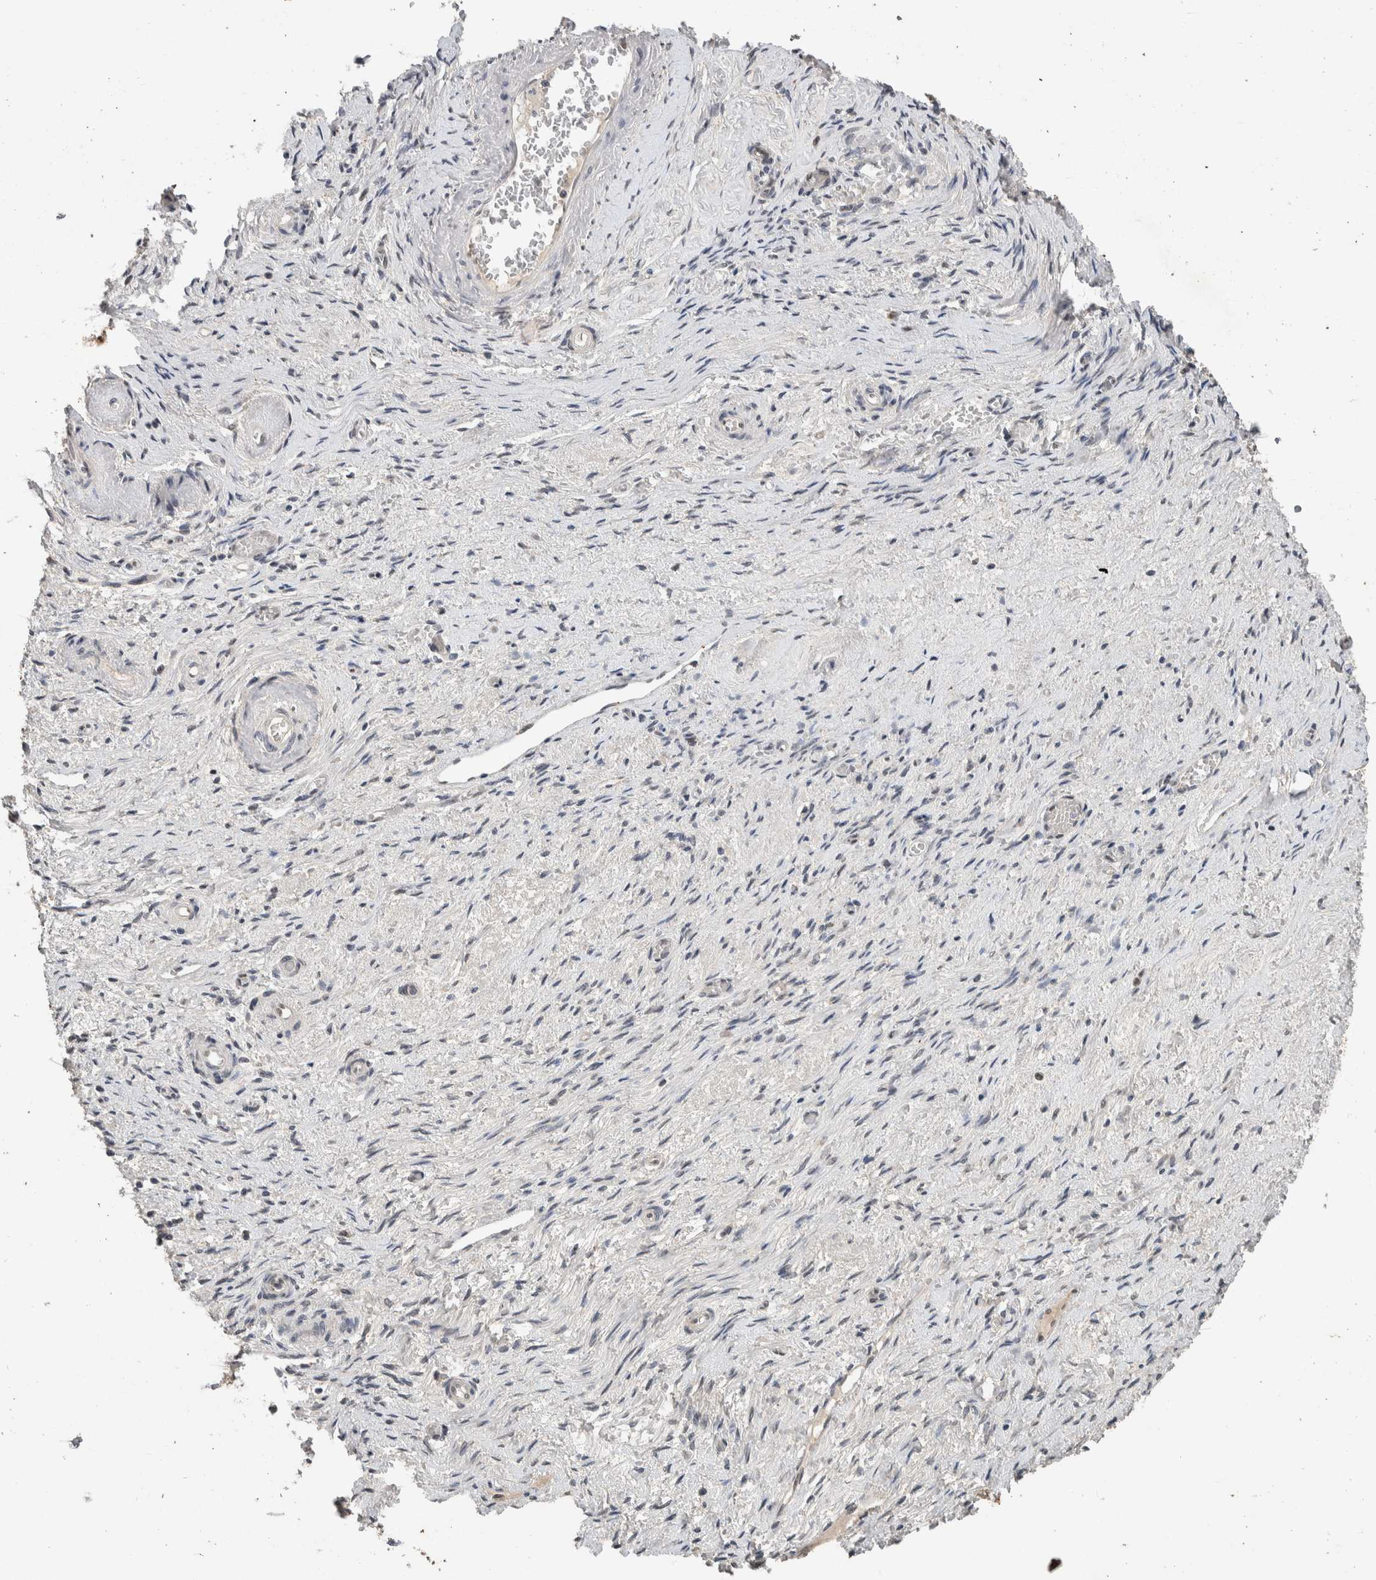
{"staining": {"intensity": "moderate", "quantity": ">75%", "location": "cytoplasmic/membranous,nuclear"}, "tissue": "adipose tissue", "cell_type": "Adipocytes", "image_type": "normal", "snomed": [{"axis": "morphology", "description": "Normal tissue, NOS"}, {"axis": "topography", "description": "Vascular tissue"}, {"axis": "topography", "description": "Fallopian tube"}, {"axis": "topography", "description": "Ovary"}], "caption": "IHC (DAB) staining of unremarkable adipose tissue demonstrates moderate cytoplasmic/membranous,nuclear protein expression in approximately >75% of adipocytes.", "gene": "CYSRT1", "patient": {"sex": "female", "age": 67}}